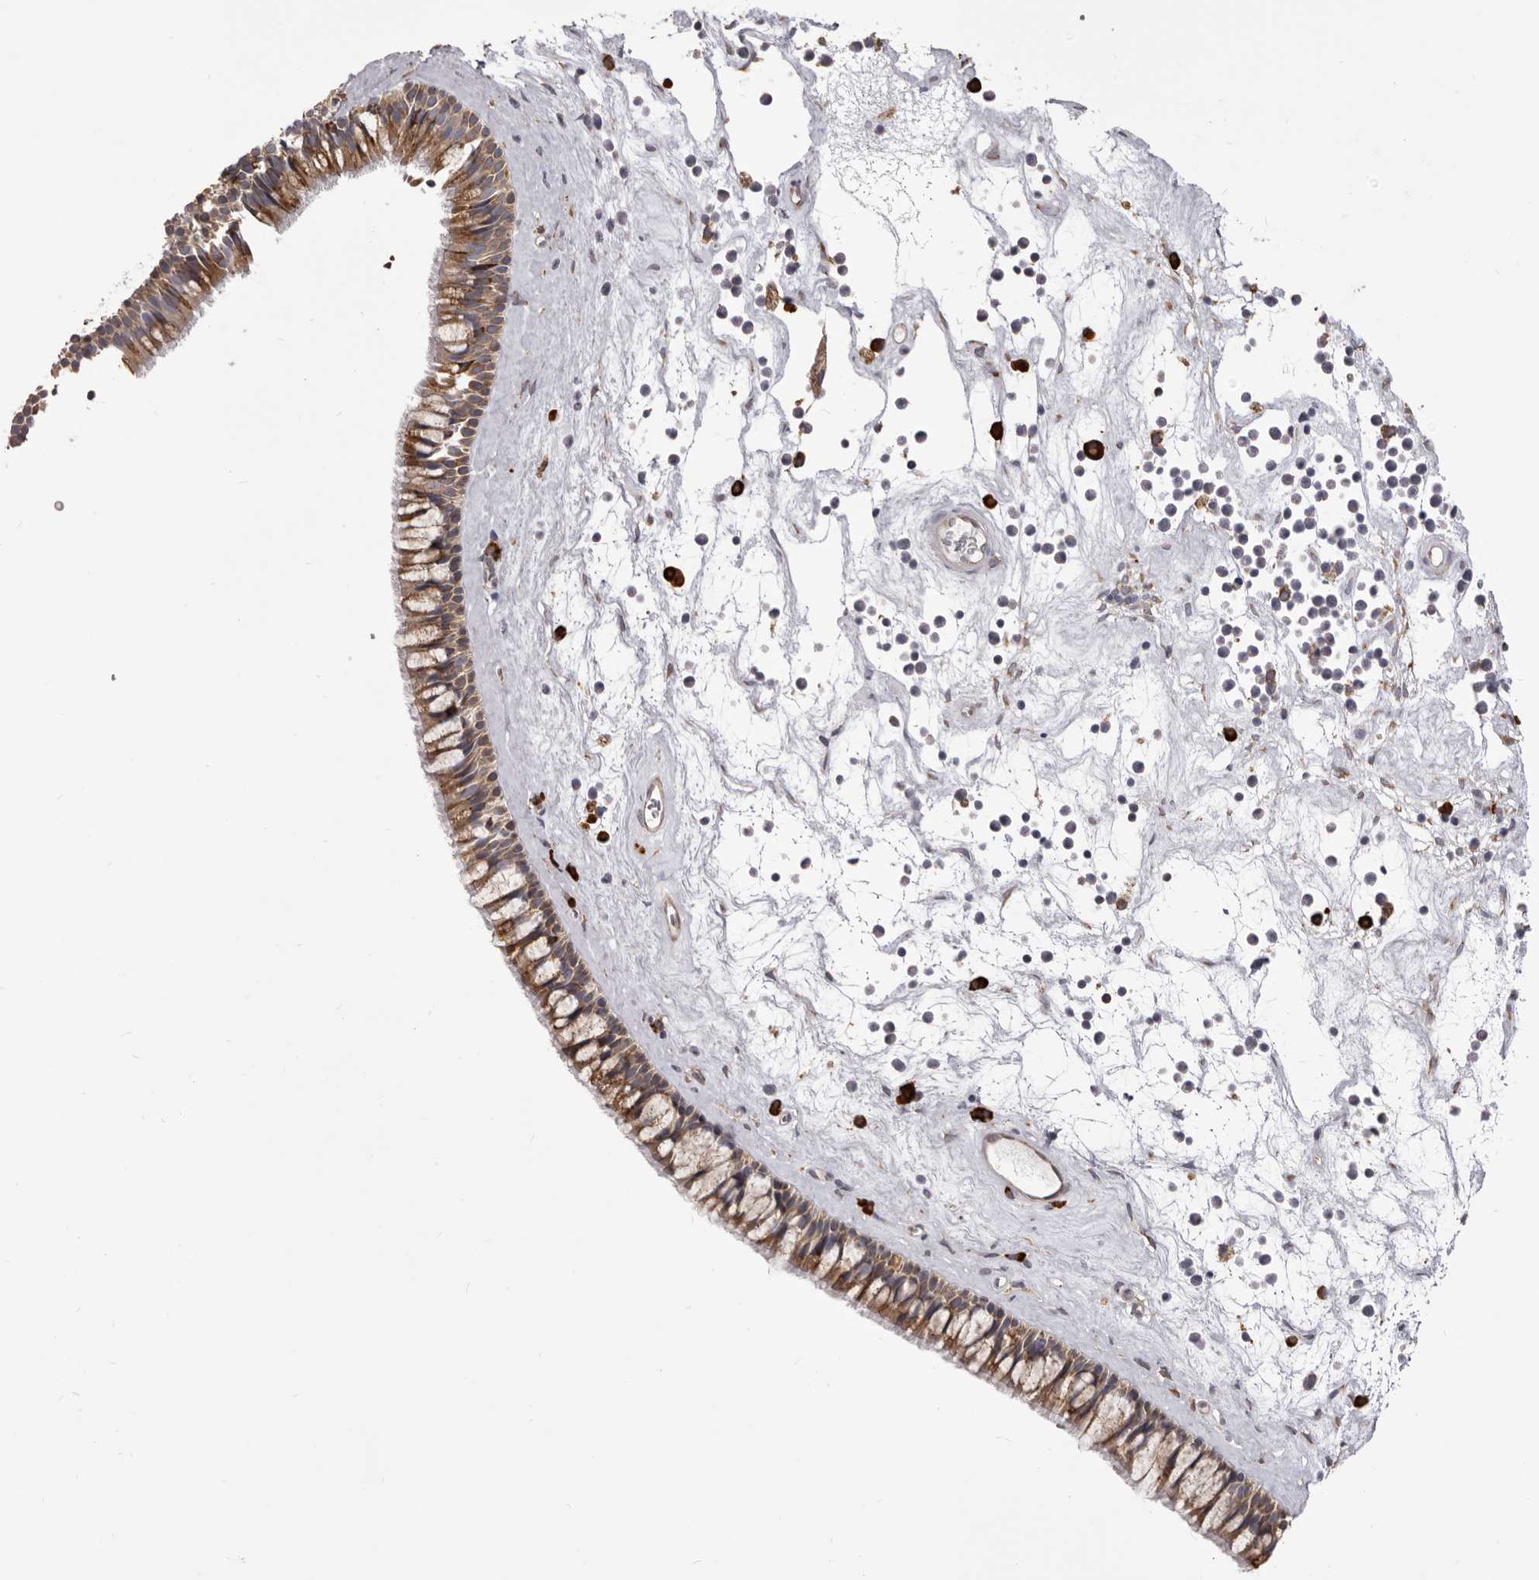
{"staining": {"intensity": "strong", "quantity": ">75%", "location": "cytoplasmic/membranous"}, "tissue": "nasopharynx", "cell_type": "Respiratory epithelial cells", "image_type": "normal", "snomed": [{"axis": "morphology", "description": "Normal tissue, NOS"}, {"axis": "topography", "description": "Nasopharynx"}], "caption": "Immunohistochemistry (IHC) (DAB) staining of normal human nasopharynx displays strong cytoplasmic/membranous protein staining in about >75% of respiratory epithelial cells. (DAB (3,3'-diaminobenzidine) IHC with brightfield microscopy, high magnification).", "gene": "QRSL1", "patient": {"sex": "male", "age": 64}}